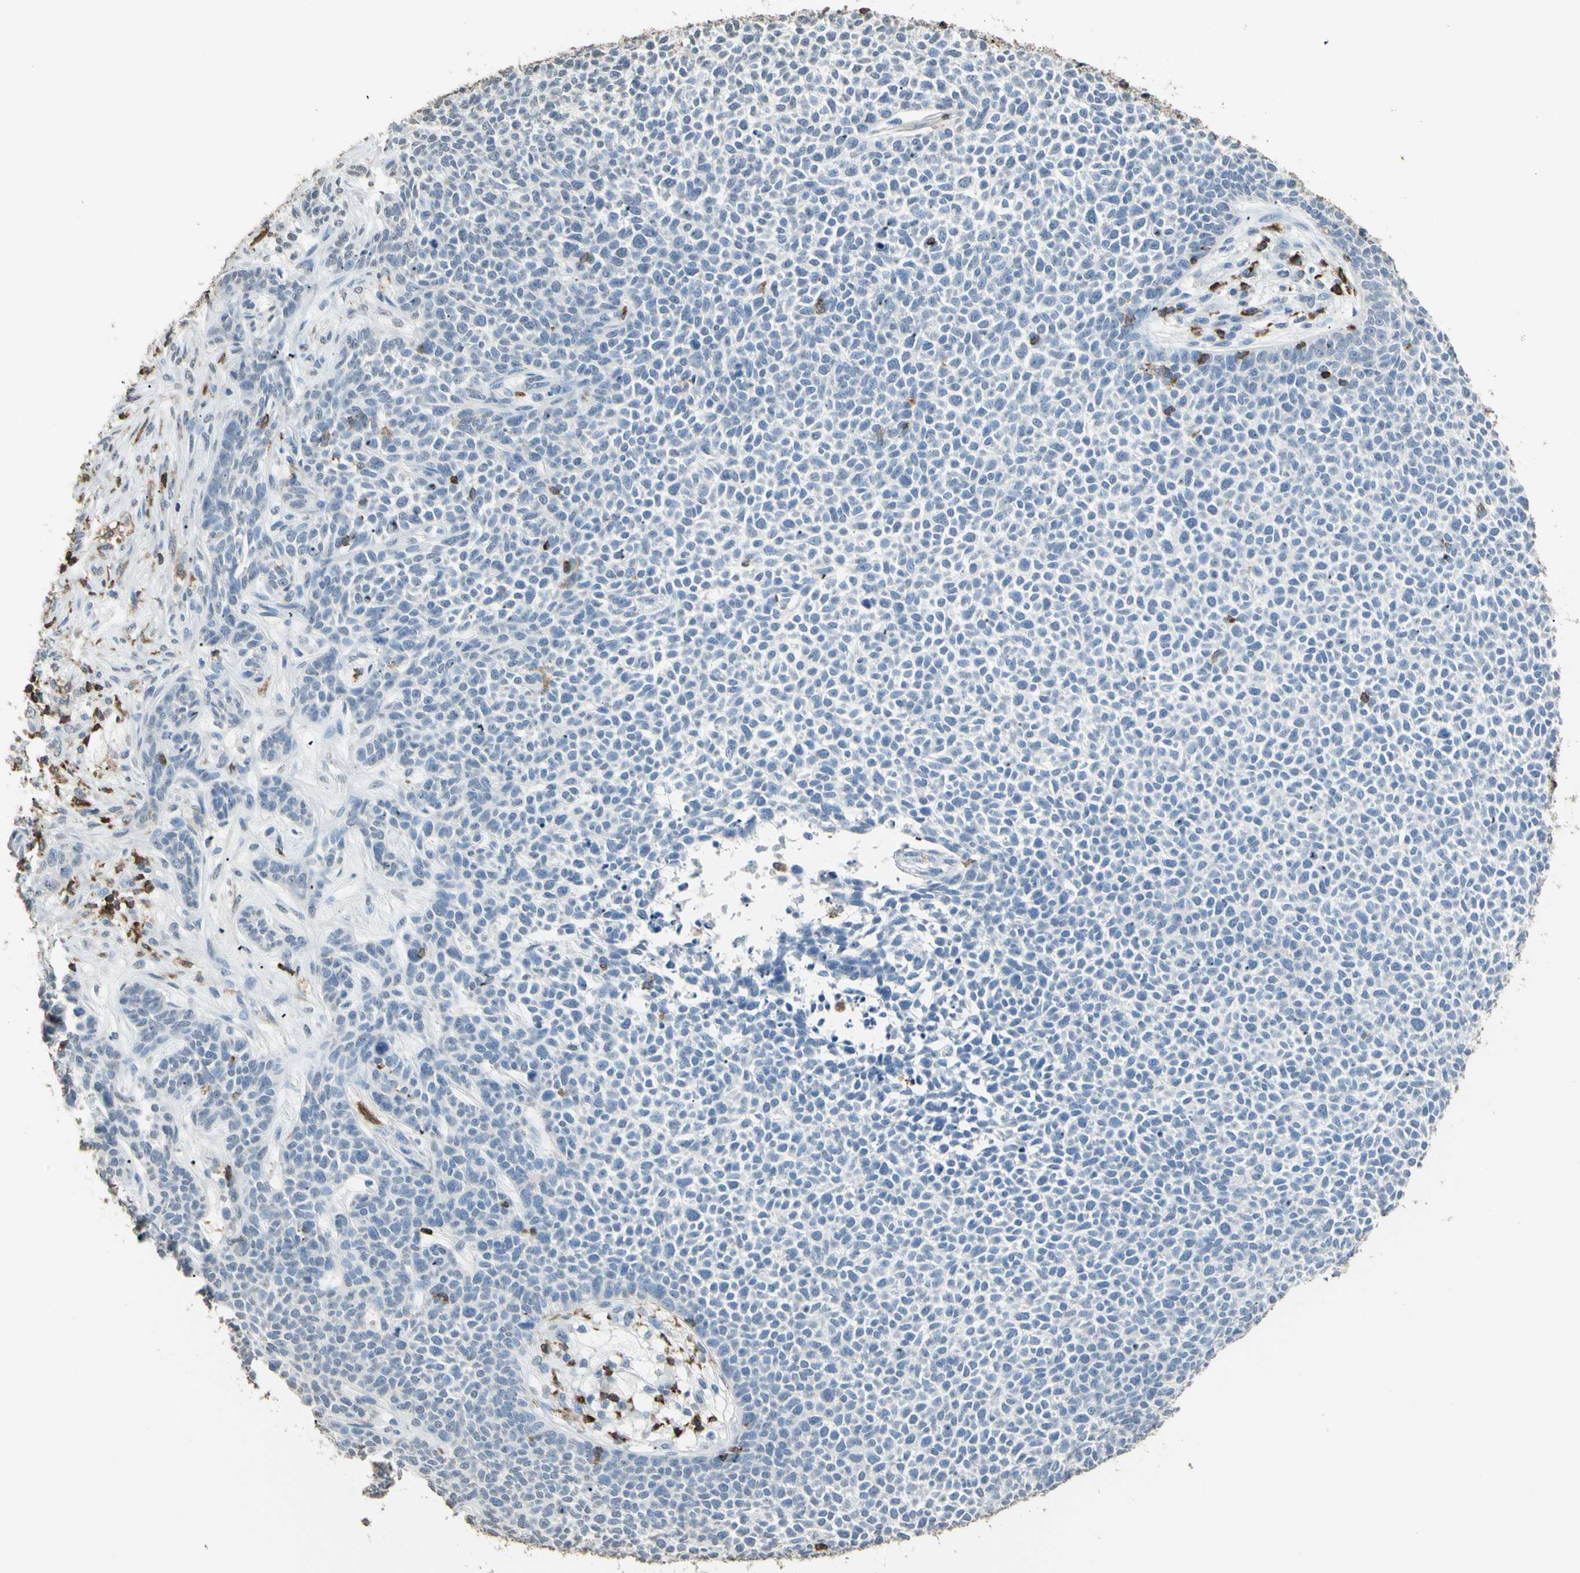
{"staining": {"intensity": "negative", "quantity": "none", "location": "none"}, "tissue": "skin cancer", "cell_type": "Tumor cells", "image_type": "cancer", "snomed": [{"axis": "morphology", "description": "Basal cell carcinoma"}, {"axis": "topography", "description": "Skin"}], "caption": "There is no significant staining in tumor cells of skin cancer (basal cell carcinoma).", "gene": "PSTPIP1", "patient": {"sex": "female", "age": 84}}